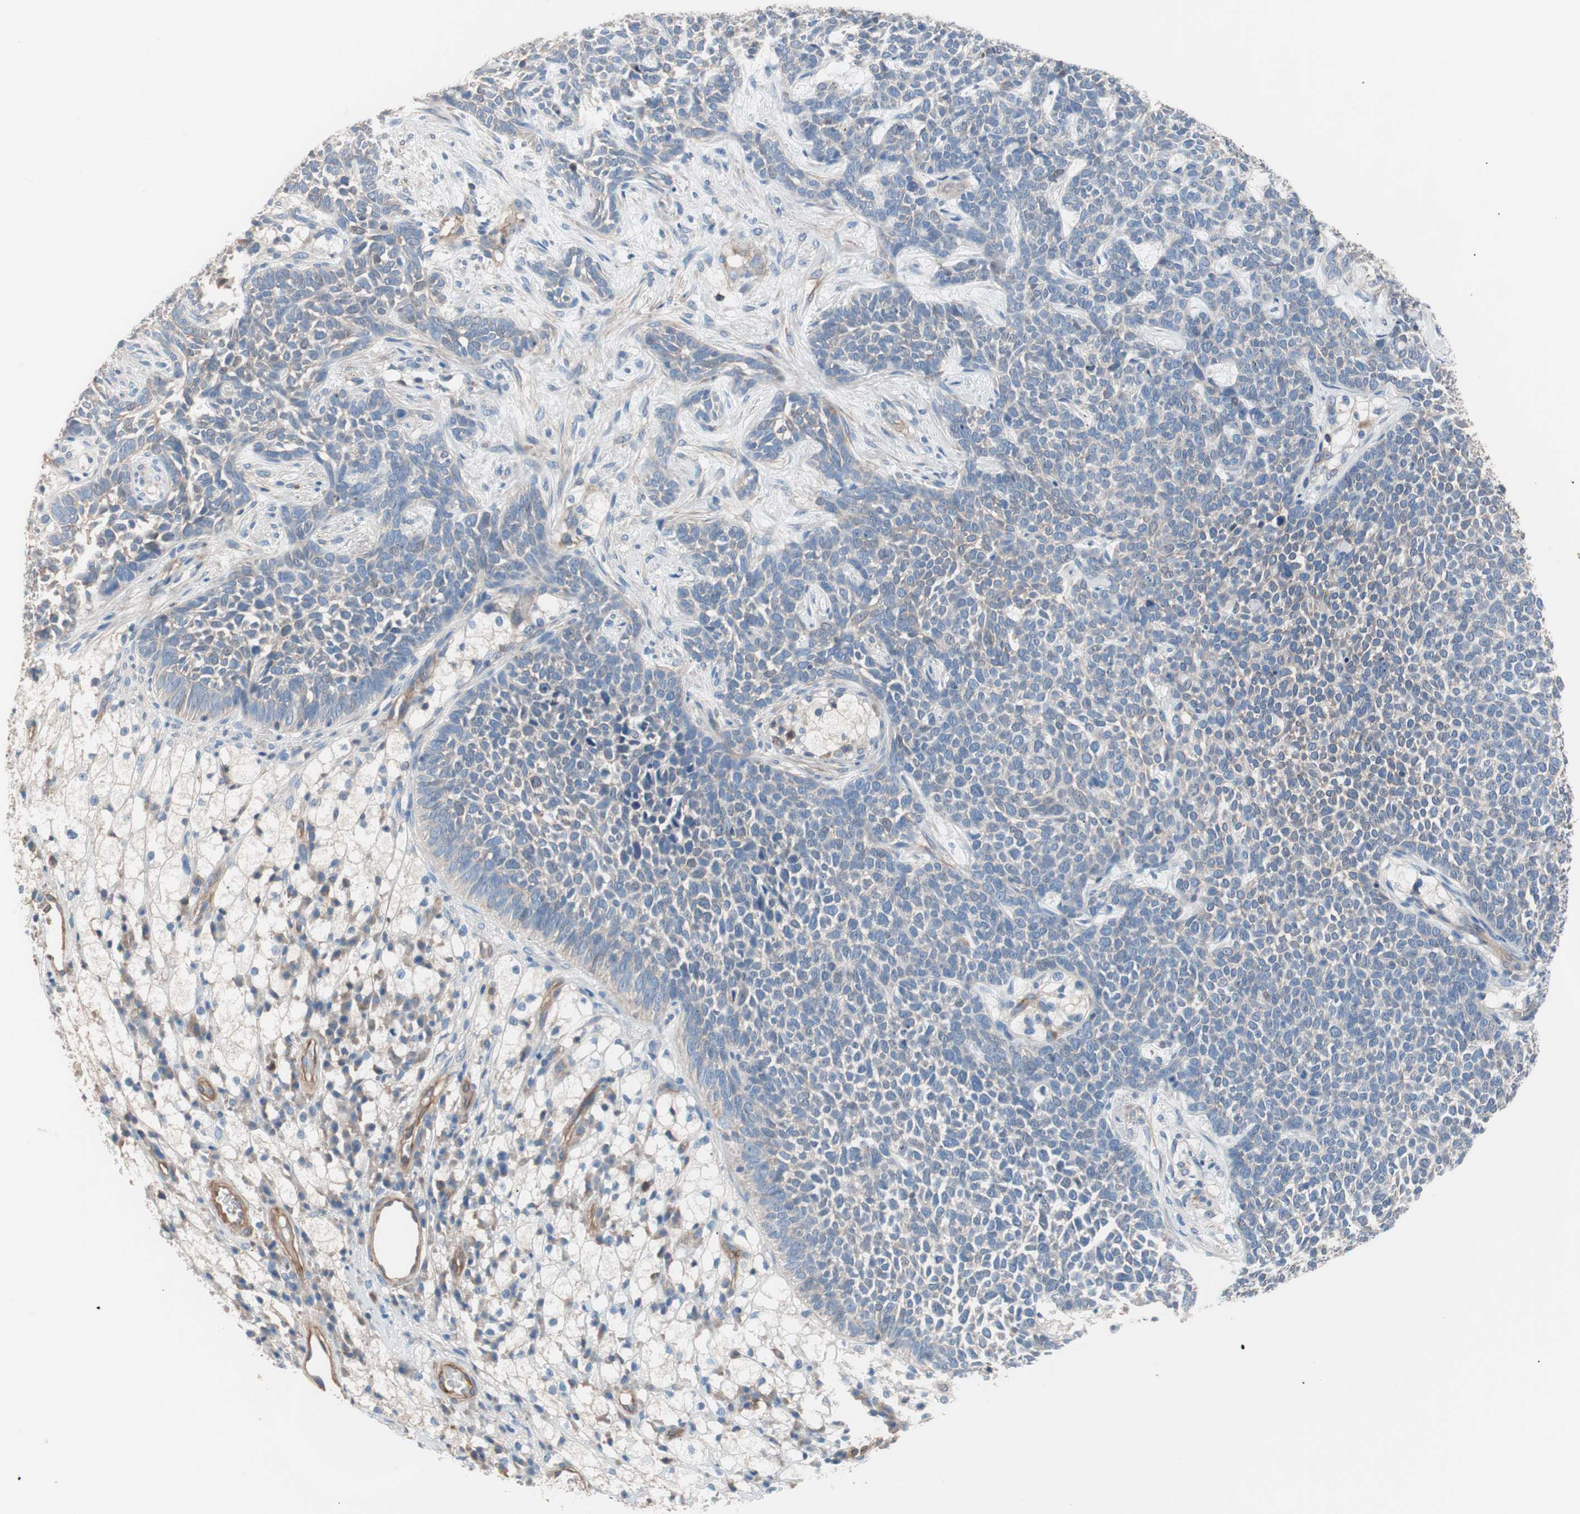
{"staining": {"intensity": "weak", "quantity": "<25%", "location": "cytoplasmic/membranous"}, "tissue": "skin cancer", "cell_type": "Tumor cells", "image_type": "cancer", "snomed": [{"axis": "morphology", "description": "Basal cell carcinoma"}, {"axis": "topography", "description": "Skin"}], "caption": "Tumor cells show no significant expression in skin basal cell carcinoma. (Brightfield microscopy of DAB immunohistochemistry (IHC) at high magnification).", "gene": "GPR160", "patient": {"sex": "female", "age": 84}}